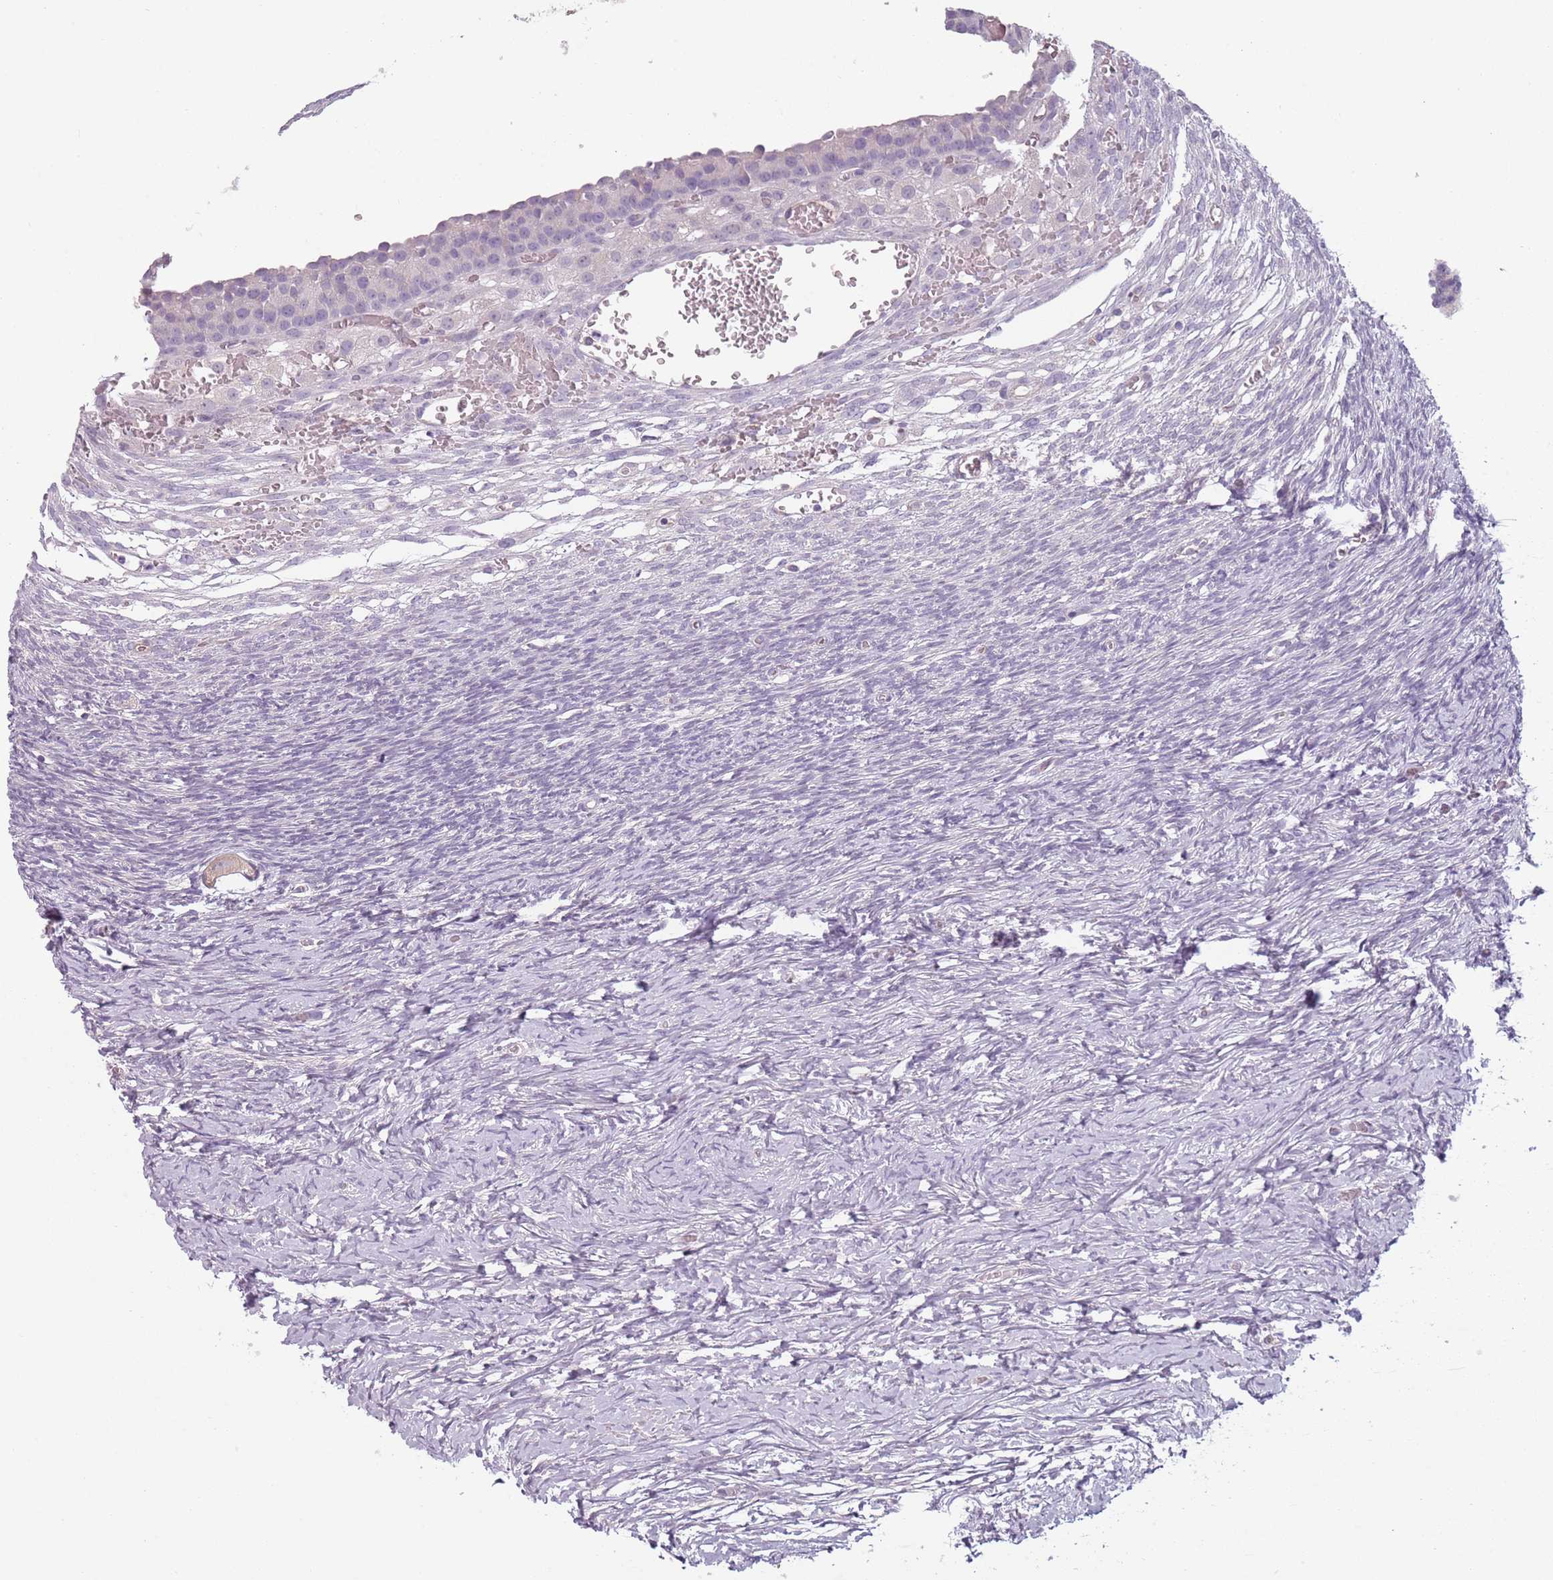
{"staining": {"intensity": "weak", "quantity": ">75%", "location": "cytoplasmic/membranous"}, "tissue": "ovary", "cell_type": "Follicle cells", "image_type": "normal", "snomed": [{"axis": "morphology", "description": "Normal tissue, NOS"}, {"axis": "topography", "description": "Ovary"}], "caption": "Immunohistochemistry (IHC) (DAB) staining of unremarkable ovary shows weak cytoplasmic/membranous protein expression in approximately >75% of follicle cells.", "gene": "TLCD2", "patient": {"sex": "female", "age": 39}}